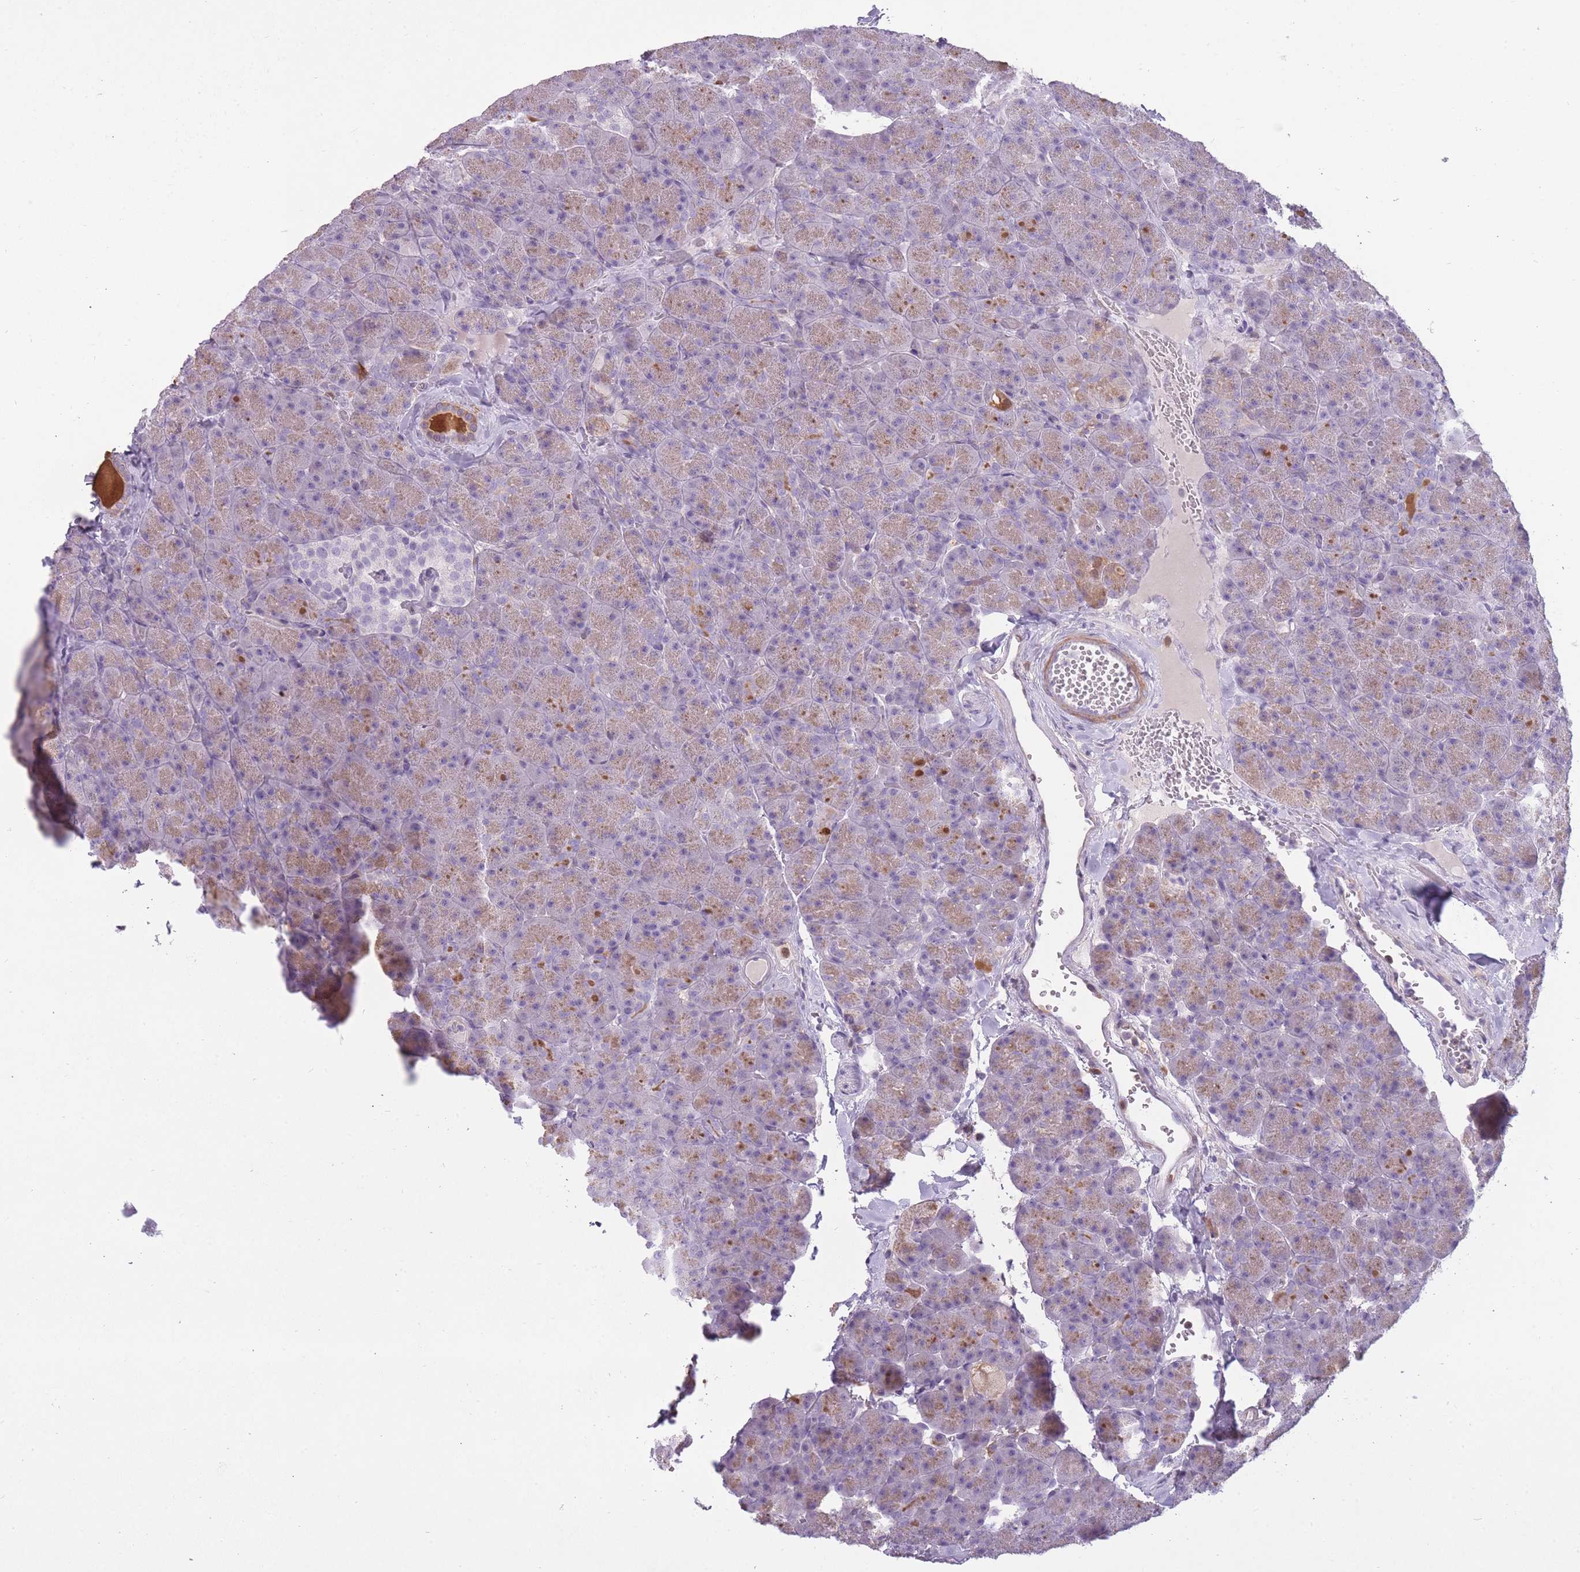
{"staining": {"intensity": "moderate", "quantity": "25%-75%", "location": "cytoplasmic/membranous"}, "tissue": "pancreas", "cell_type": "Exocrine glandular cells", "image_type": "normal", "snomed": [{"axis": "morphology", "description": "Normal tissue, NOS"}, {"axis": "topography", "description": "Pancreas"}], "caption": "Immunohistochemical staining of unremarkable human pancreas shows medium levels of moderate cytoplasmic/membranous positivity in about 25%-75% of exocrine glandular cells.", "gene": "LGALS9B", "patient": {"sex": "male", "age": 36}}